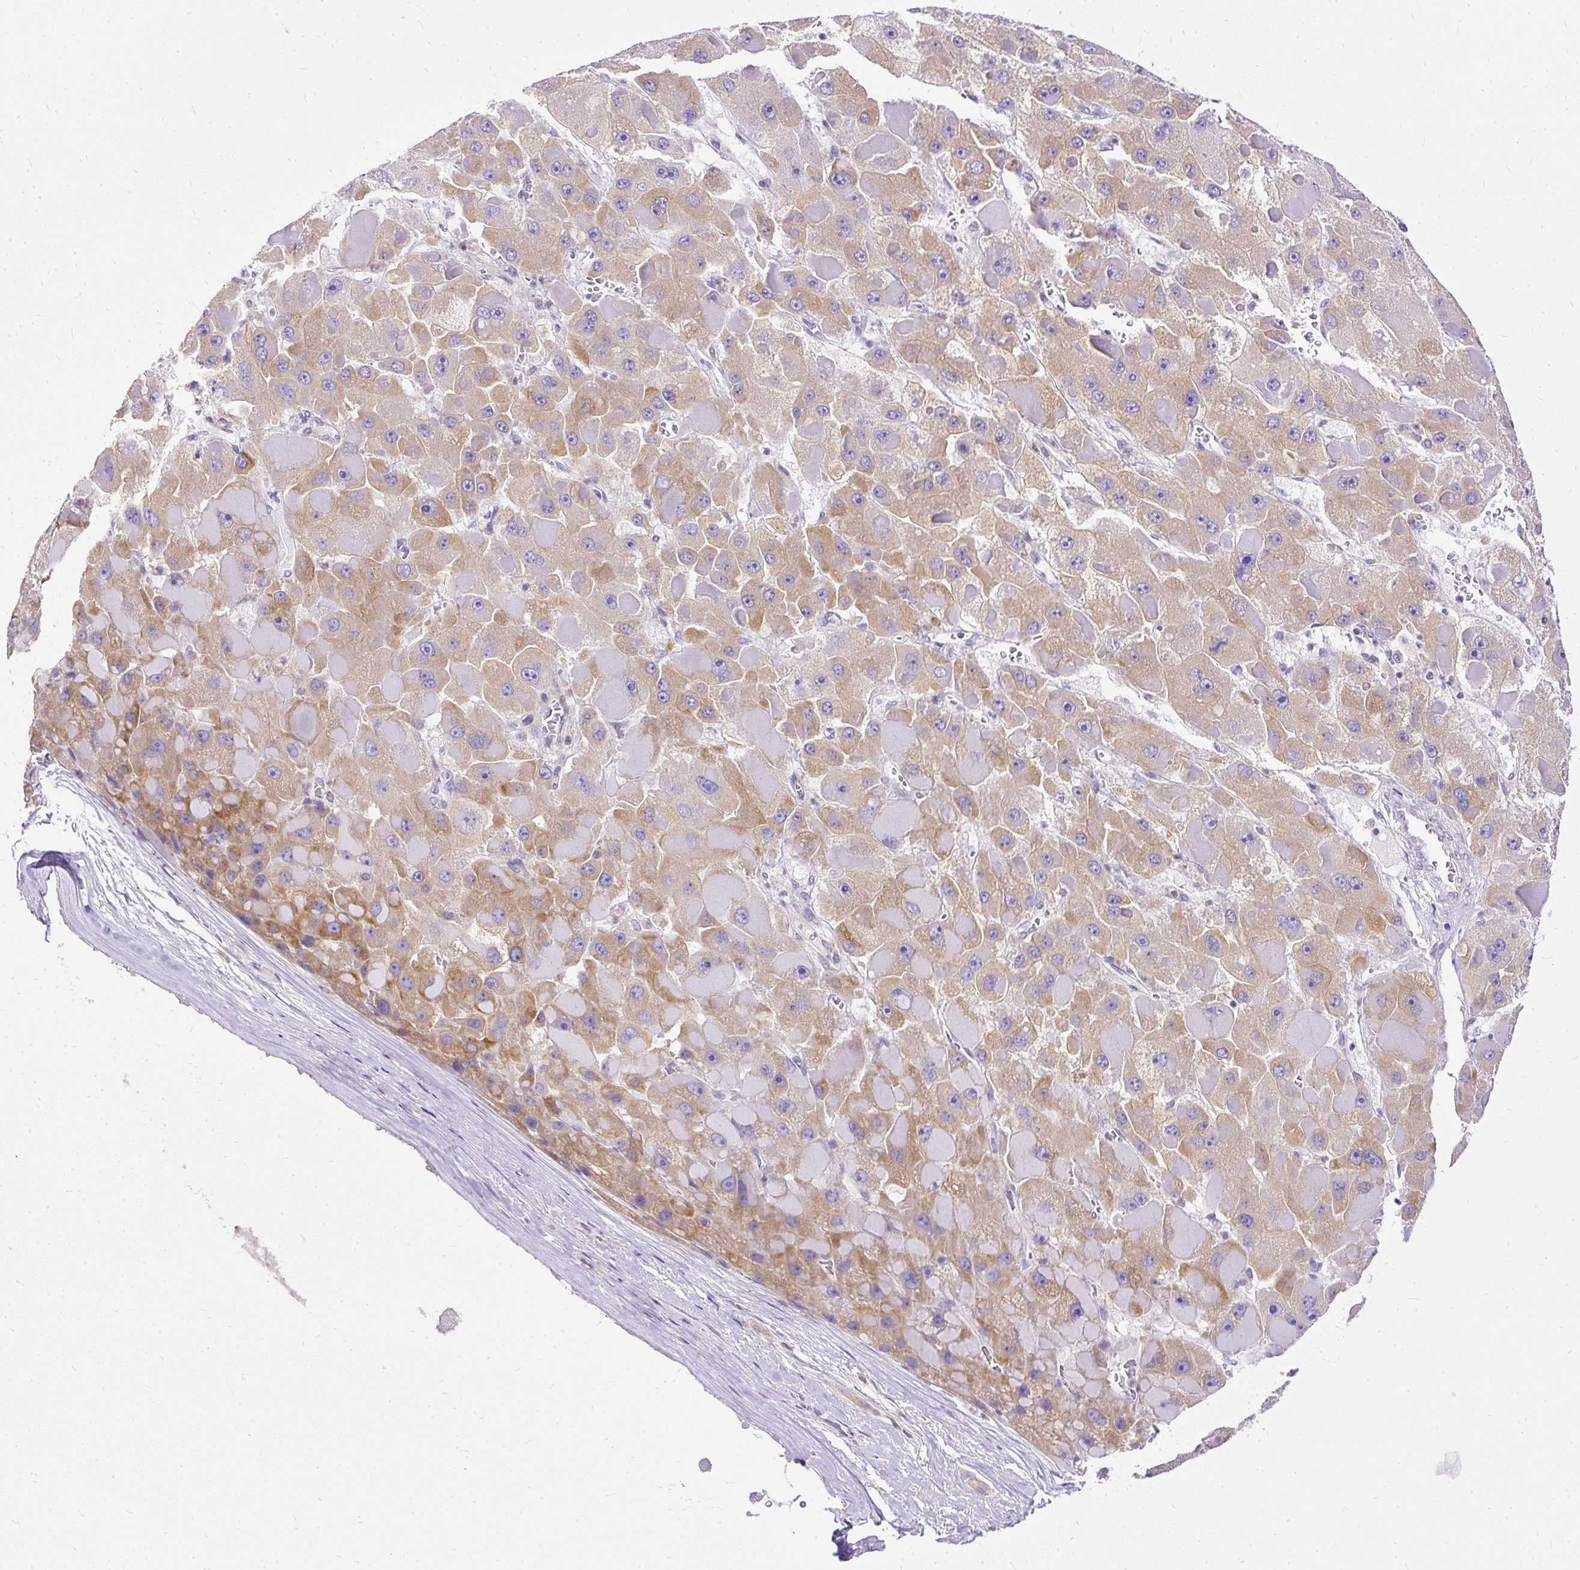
{"staining": {"intensity": "moderate", "quantity": "25%-75%", "location": "cytoplasmic/membranous"}, "tissue": "liver cancer", "cell_type": "Tumor cells", "image_type": "cancer", "snomed": [{"axis": "morphology", "description": "Carcinoma, Hepatocellular, NOS"}, {"axis": "topography", "description": "Liver"}], "caption": "IHC of human hepatocellular carcinoma (liver) displays medium levels of moderate cytoplasmic/membranous staining in about 25%-75% of tumor cells. The staining is performed using DAB (3,3'-diaminobenzidine) brown chromogen to label protein expression. The nuclei are counter-stained blue using hematoxylin.", "gene": "AMFR", "patient": {"sex": "female", "age": 73}}